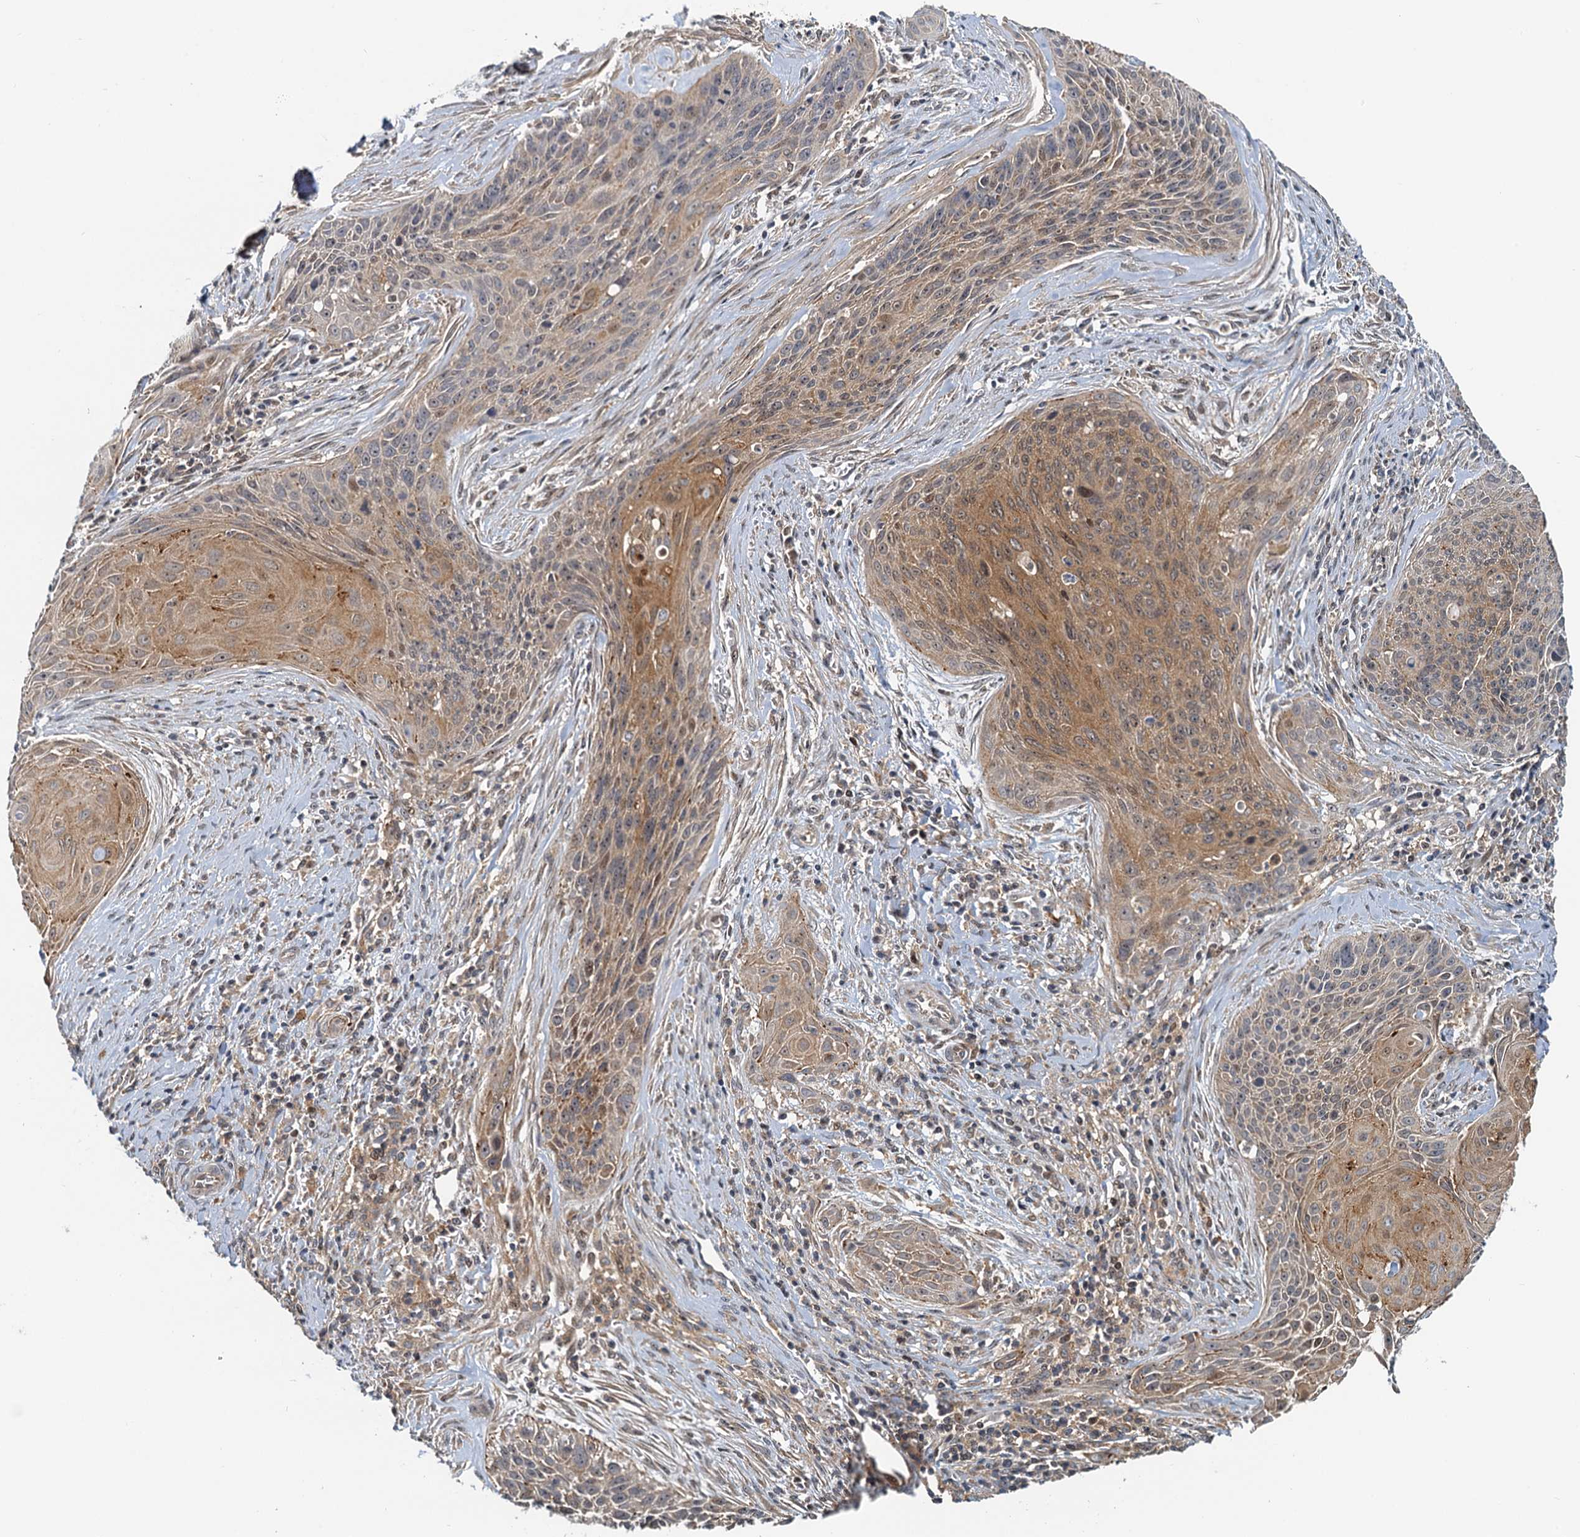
{"staining": {"intensity": "weak", "quantity": "25%-75%", "location": "cytoplasmic/membranous"}, "tissue": "cervical cancer", "cell_type": "Tumor cells", "image_type": "cancer", "snomed": [{"axis": "morphology", "description": "Squamous cell carcinoma, NOS"}, {"axis": "topography", "description": "Cervix"}], "caption": "High-magnification brightfield microscopy of cervical cancer stained with DAB (brown) and counterstained with hematoxylin (blue). tumor cells exhibit weak cytoplasmic/membranous staining is identified in about25%-75% of cells.", "gene": "TOLLIP", "patient": {"sex": "female", "age": 55}}